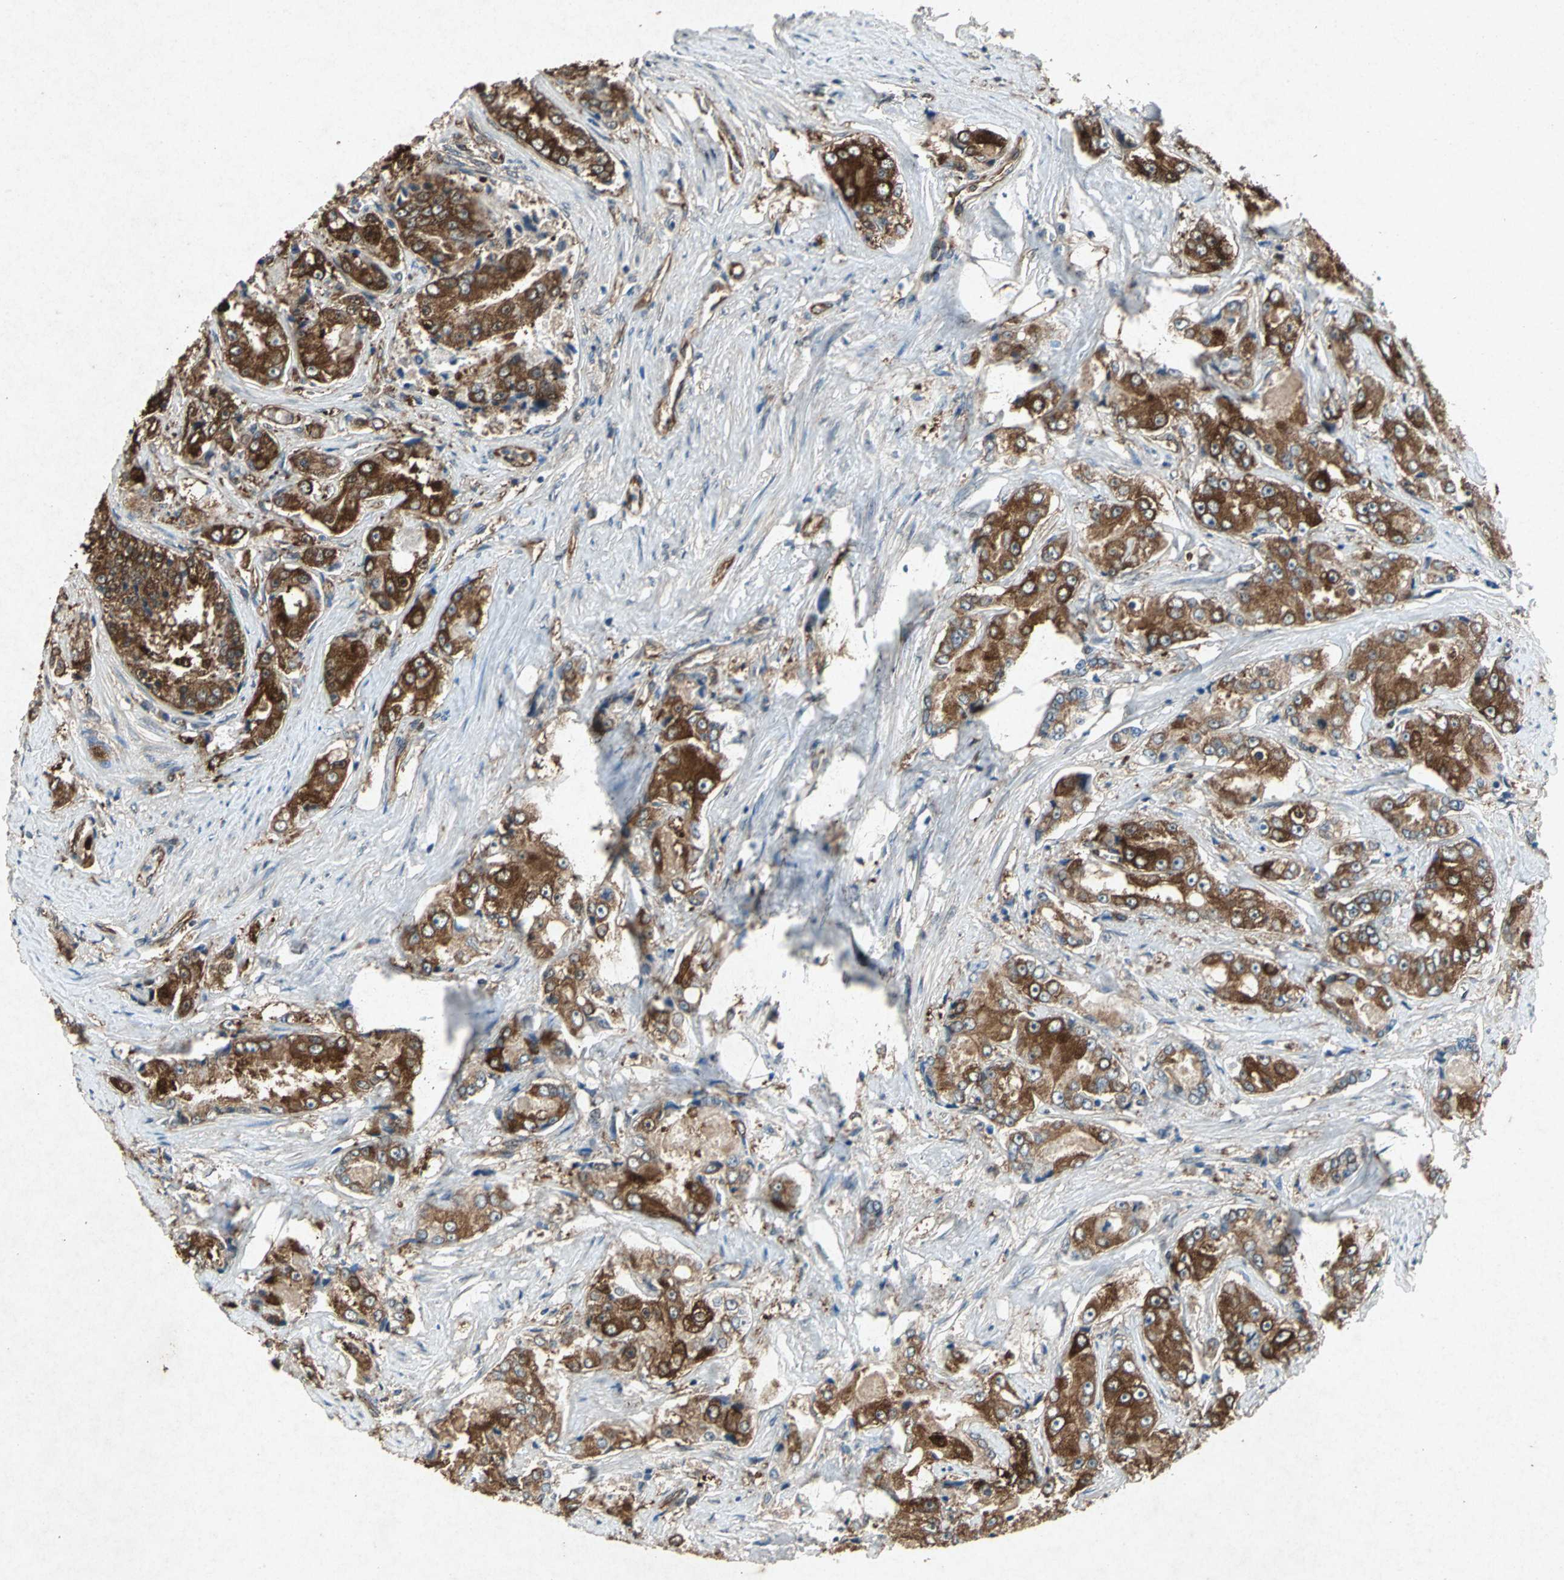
{"staining": {"intensity": "strong", "quantity": ">75%", "location": "cytoplasmic/membranous"}, "tissue": "prostate cancer", "cell_type": "Tumor cells", "image_type": "cancer", "snomed": [{"axis": "morphology", "description": "Adenocarcinoma, High grade"}, {"axis": "topography", "description": "Prostate"}], "caption": "Immunohistochemical staining of human prostate high-grade adenocarcinoma shows strong cytoplasmic/membranous protein expression in approximately >75% of tumor cells.", "gene": "HSP90AB1", "patient": {"sex": "male", "age": 73}}